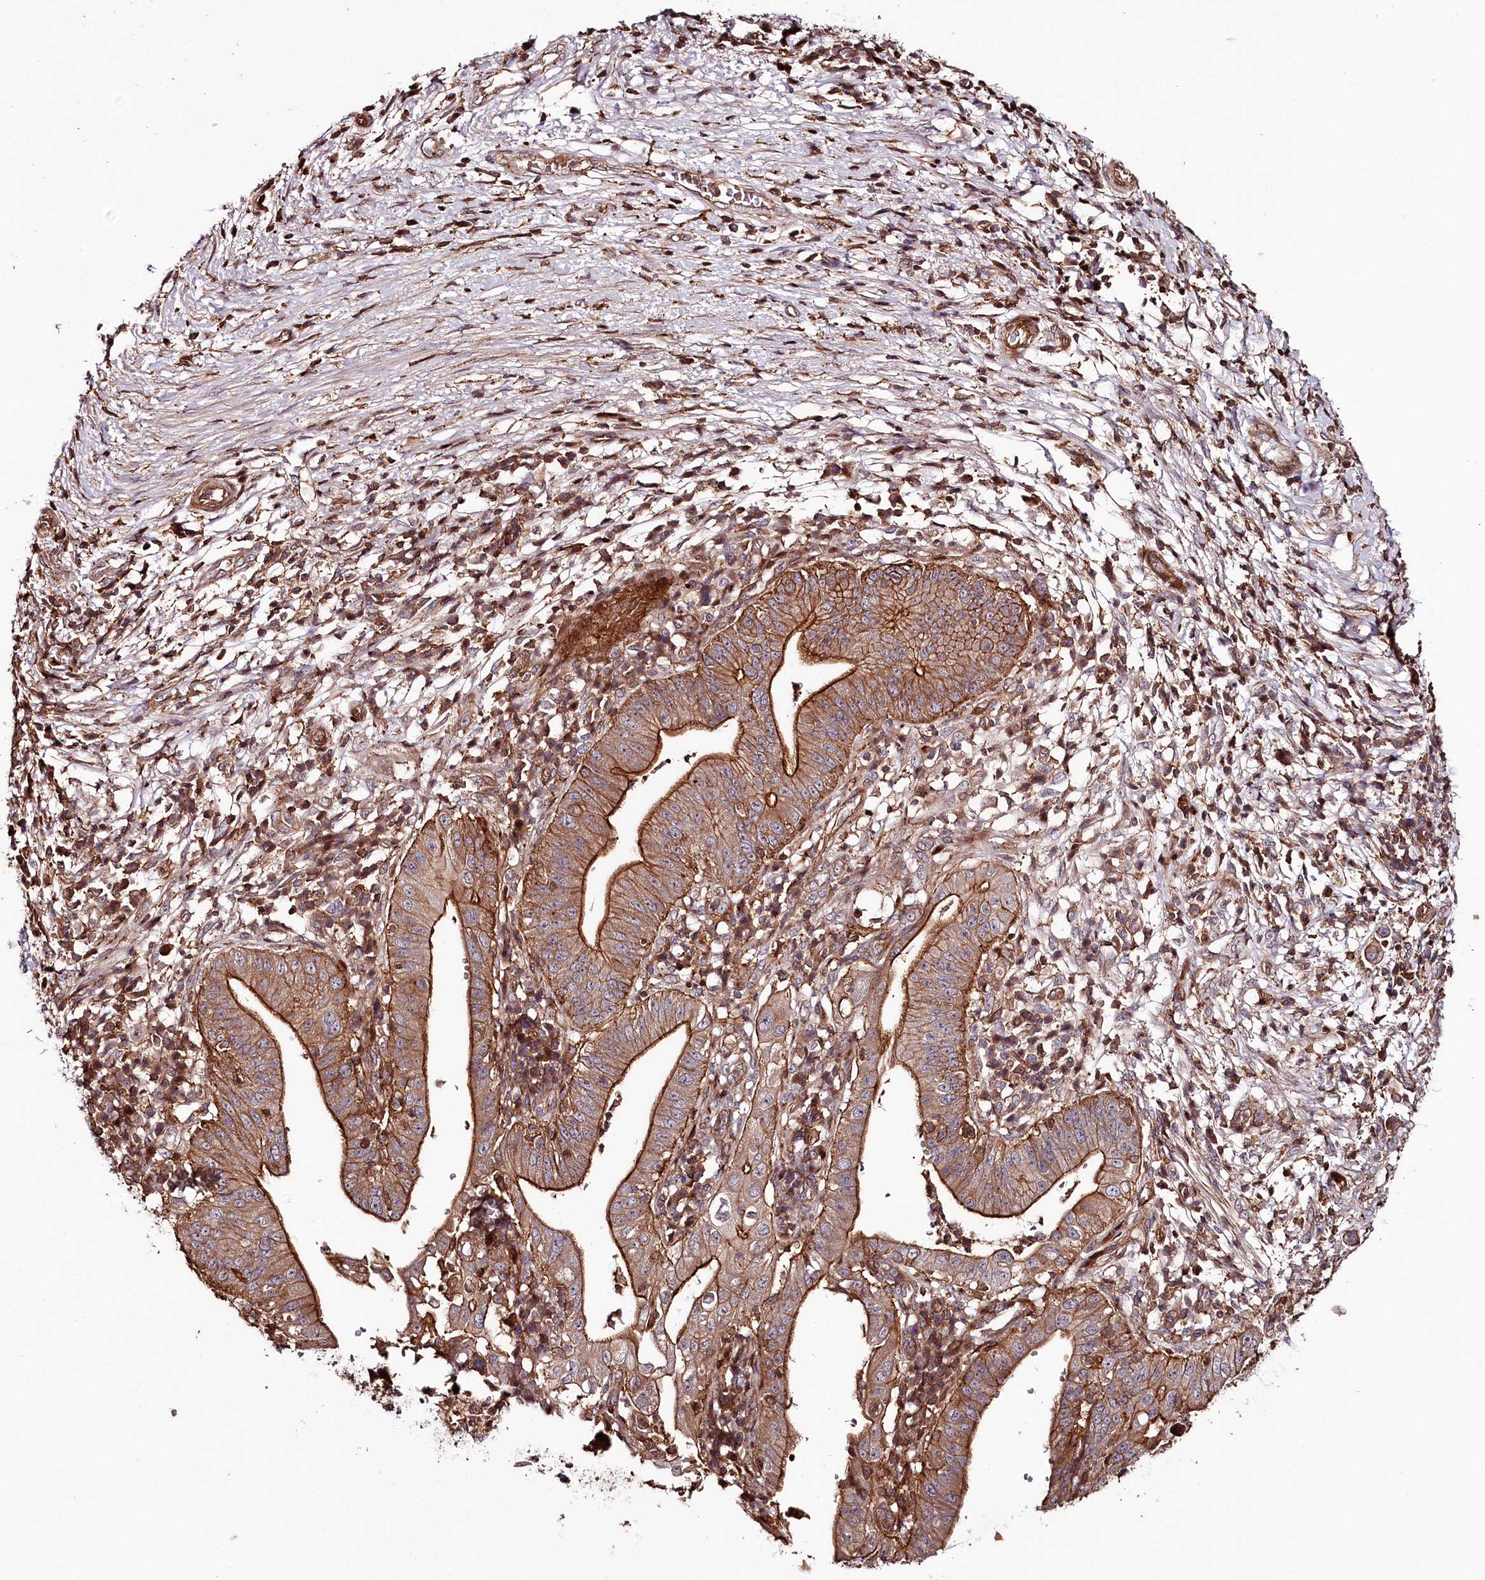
{"staining": {"intensity": "strong", "quantity": ">75%", "location": "cytoplasmic/membranous"}, "tissue": "pancreatic cancer", "cell_type": "Tumor cells", "image_type": "cancer", "snomed": [{"axis": "morphology", "description": "Adenocarcinoma, NOS"}, {"axis": "topography", "description": "Pancreas"}], "caption": "Pancreatic adenocarcinoma stained with a brown dye exhibits strong cytoplasmic/membranous positive staining in about >75% of tumor cells.", "gene": "KIF14", "patient": {"sex": "male", "age": 68}}